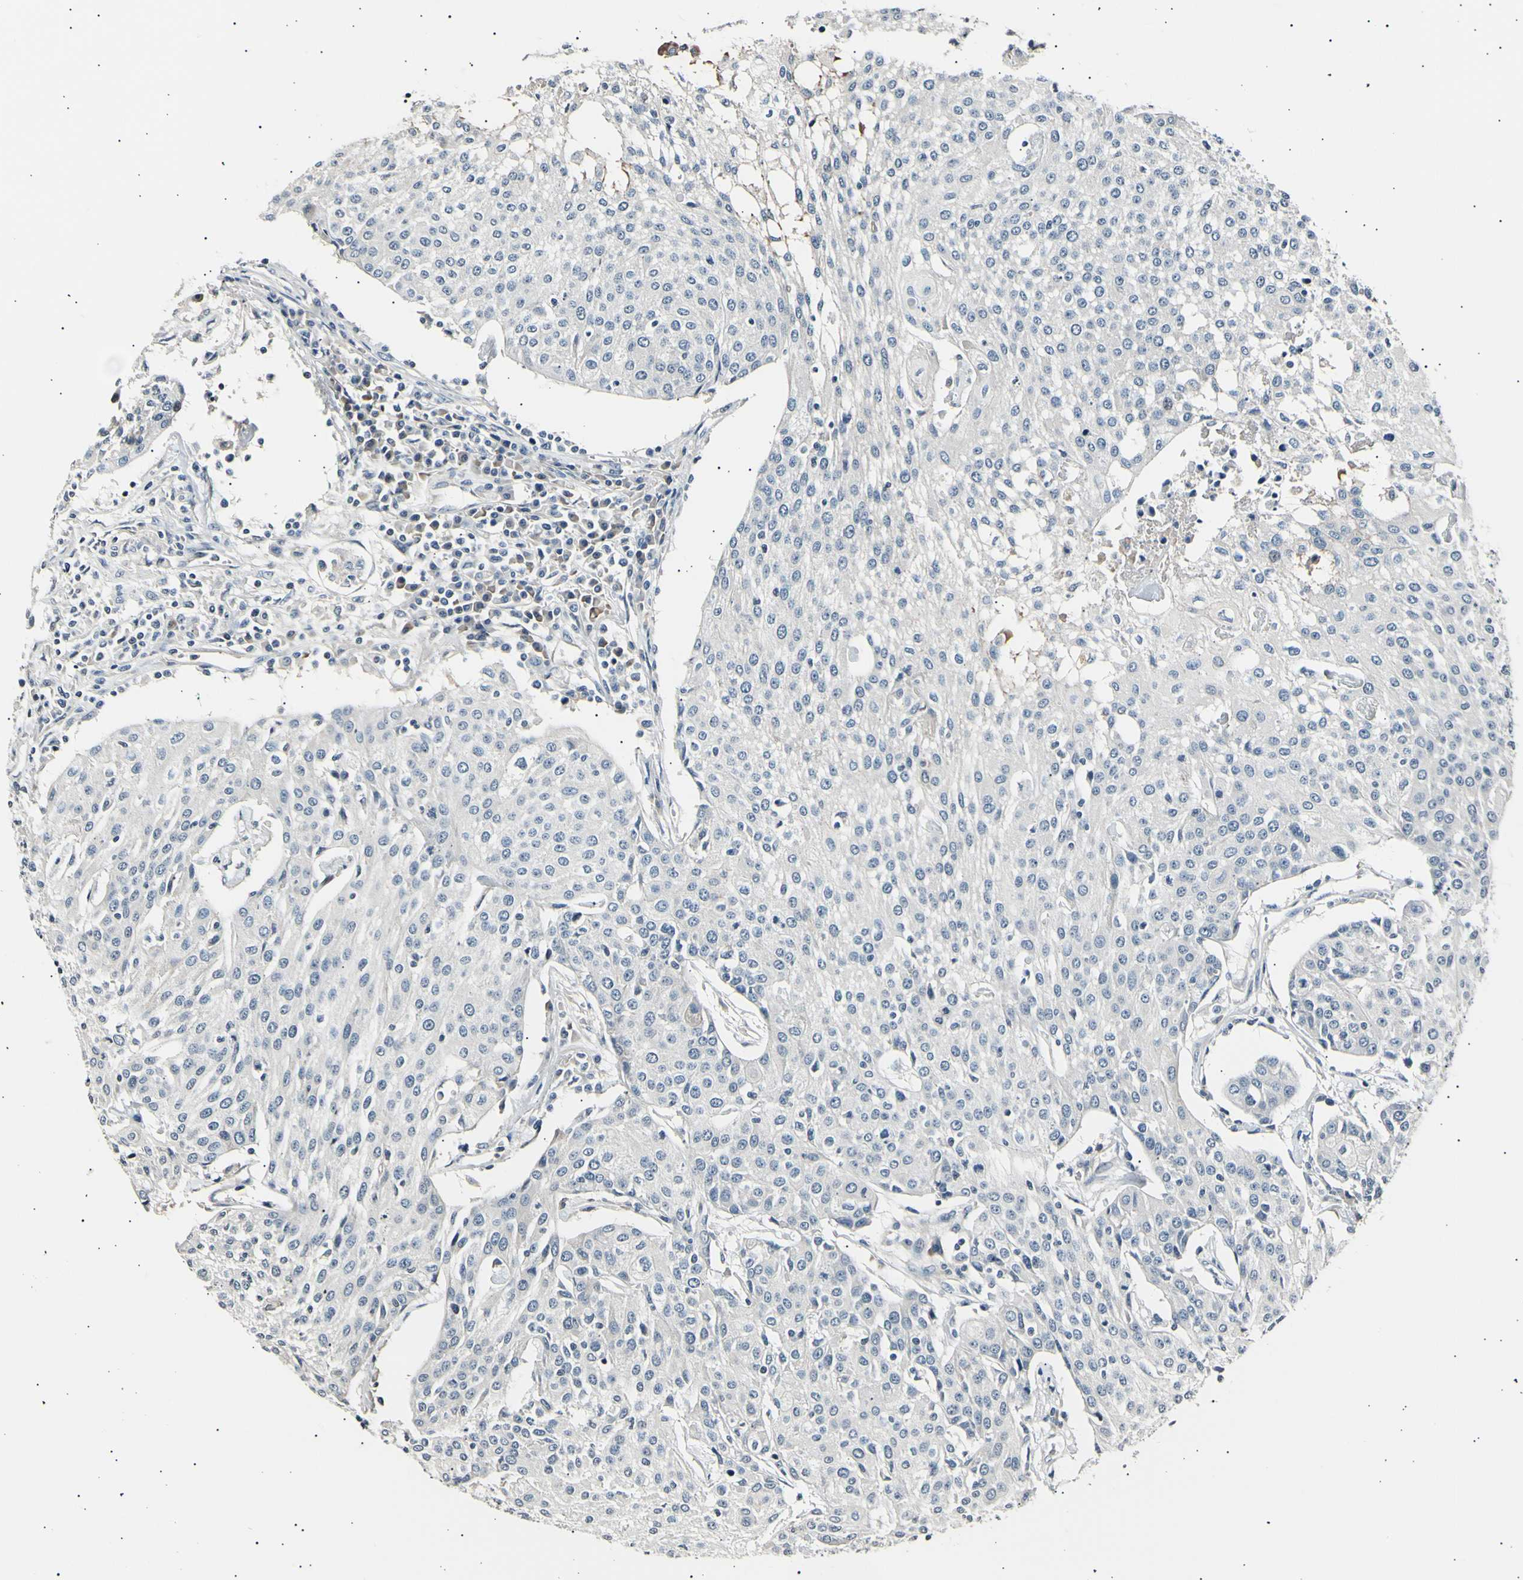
{"staining": {"intensity": "negative", "quantity": "none", "location": "none"}, "tissue": "urothelial cancer", "cell_type": "Tumor cells", "image_type": "cancer", "snomed": [{"axis": "morphology", "description": "Urothelial carcinoma, High grade"}, {"axis": "topography", "description": "Urinary bladder"}], "caption": "The image reveals no staining of tumor cells in urothelial cancer.", "gene": "AK1", "patient": {"sex": "female", "age": 85}}